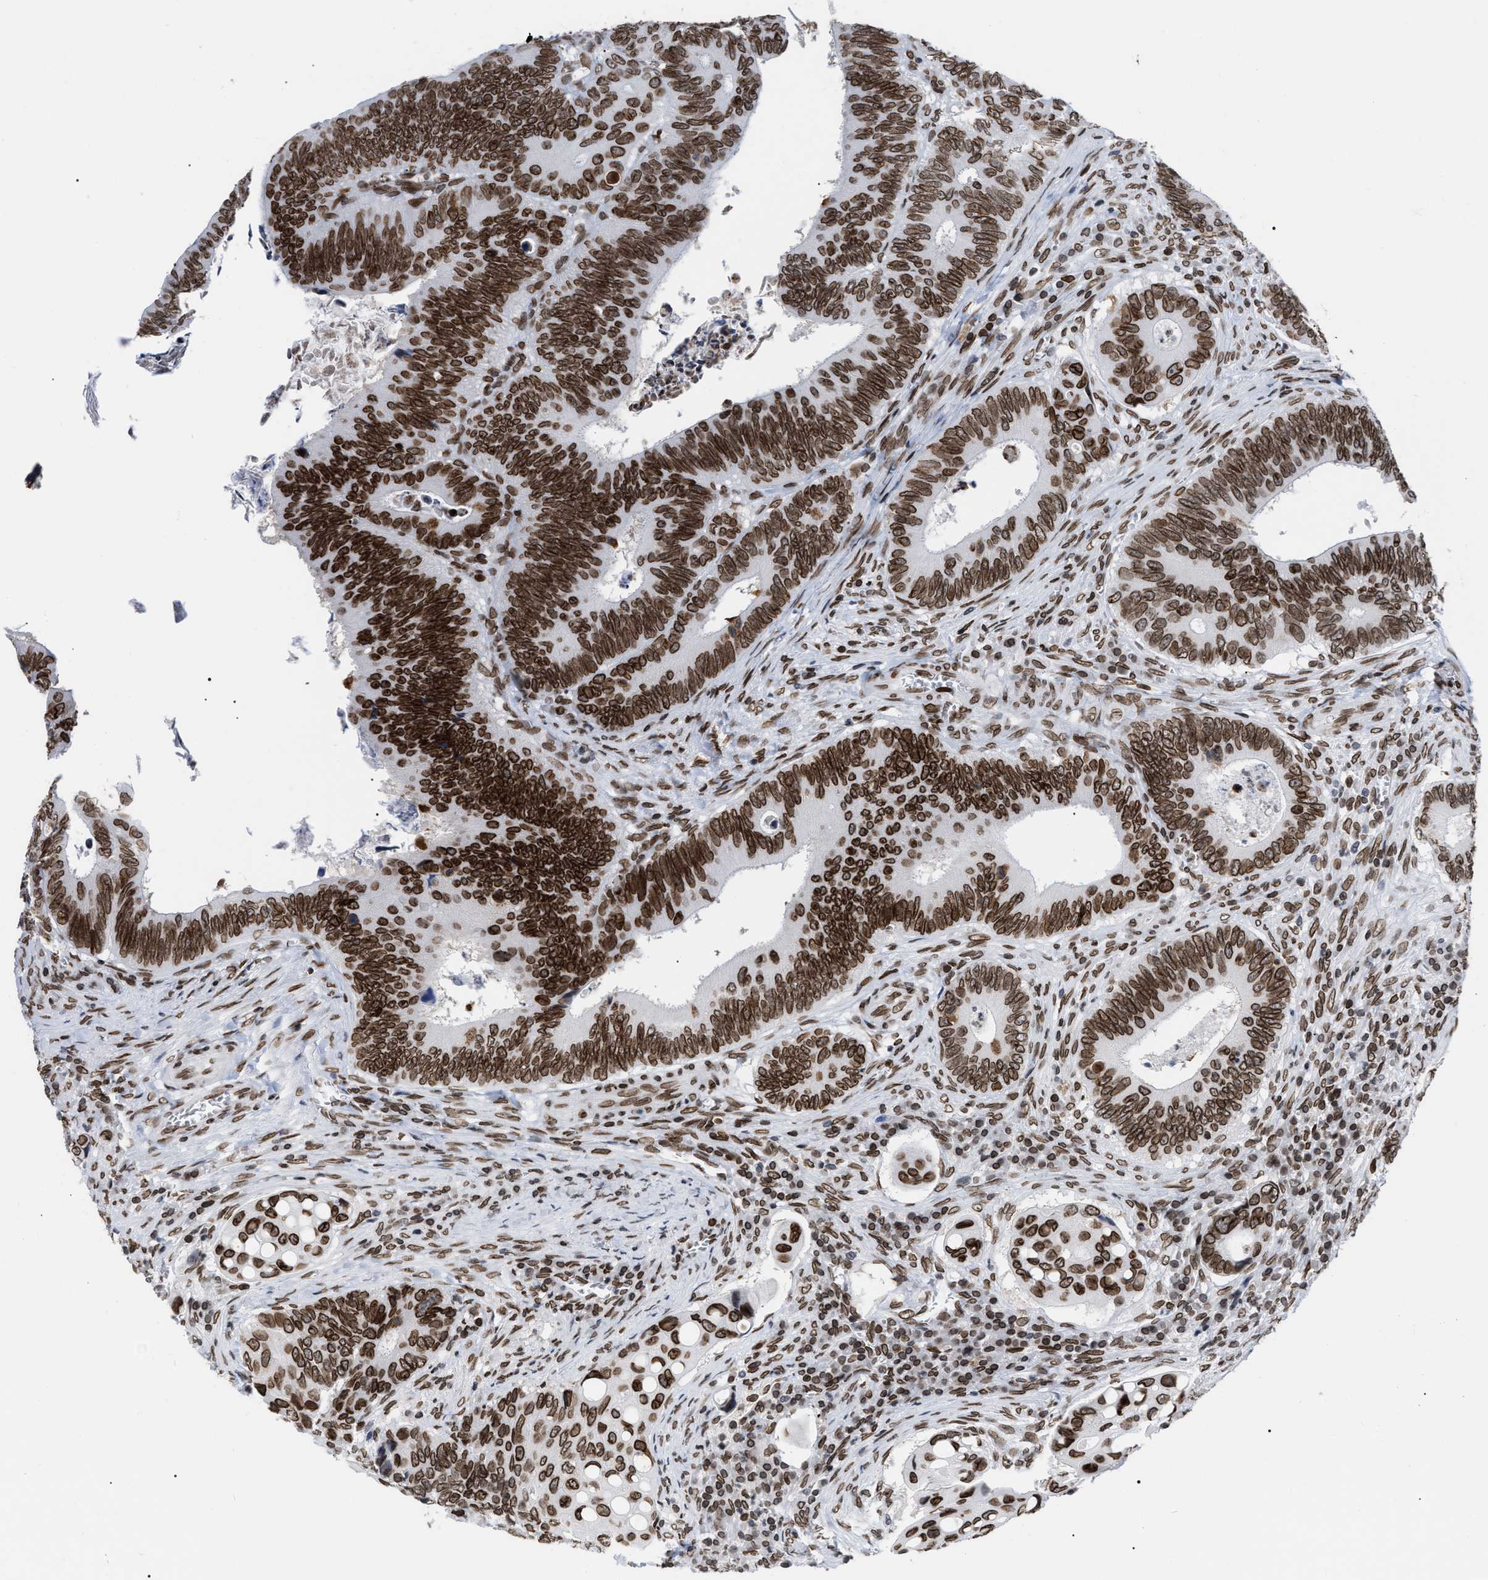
{"staining": {"intensity": "strong", "quantity": ">75%", "location": "cytoplasmic/membranous,nuclear"}, "tissue": "colorectal cancer", "cell_type": "Tumor cells", "image_type": "cancer", "snomed": [{"axis": "morphology", "description": "Inflammation, NOS"}, {"axis": "morphology", "description": "Adenocarcinoma, NOS"}, {"axis": "topography", "description": "Colon"}], "caption": "Tumor cells demonstrate high levels of strong cytoplasmic/membranous and nuclear staining in approximately >75% of cells in adenocarcinoma (colorectal). Using DAB (3,3'-diaminobenzidine) (brown) and hematoxylin (blue) stains, captured at high magnification using brightfield microscopy.", "gene": "TPR", "patient": {"sex": "male", "age": 72}}